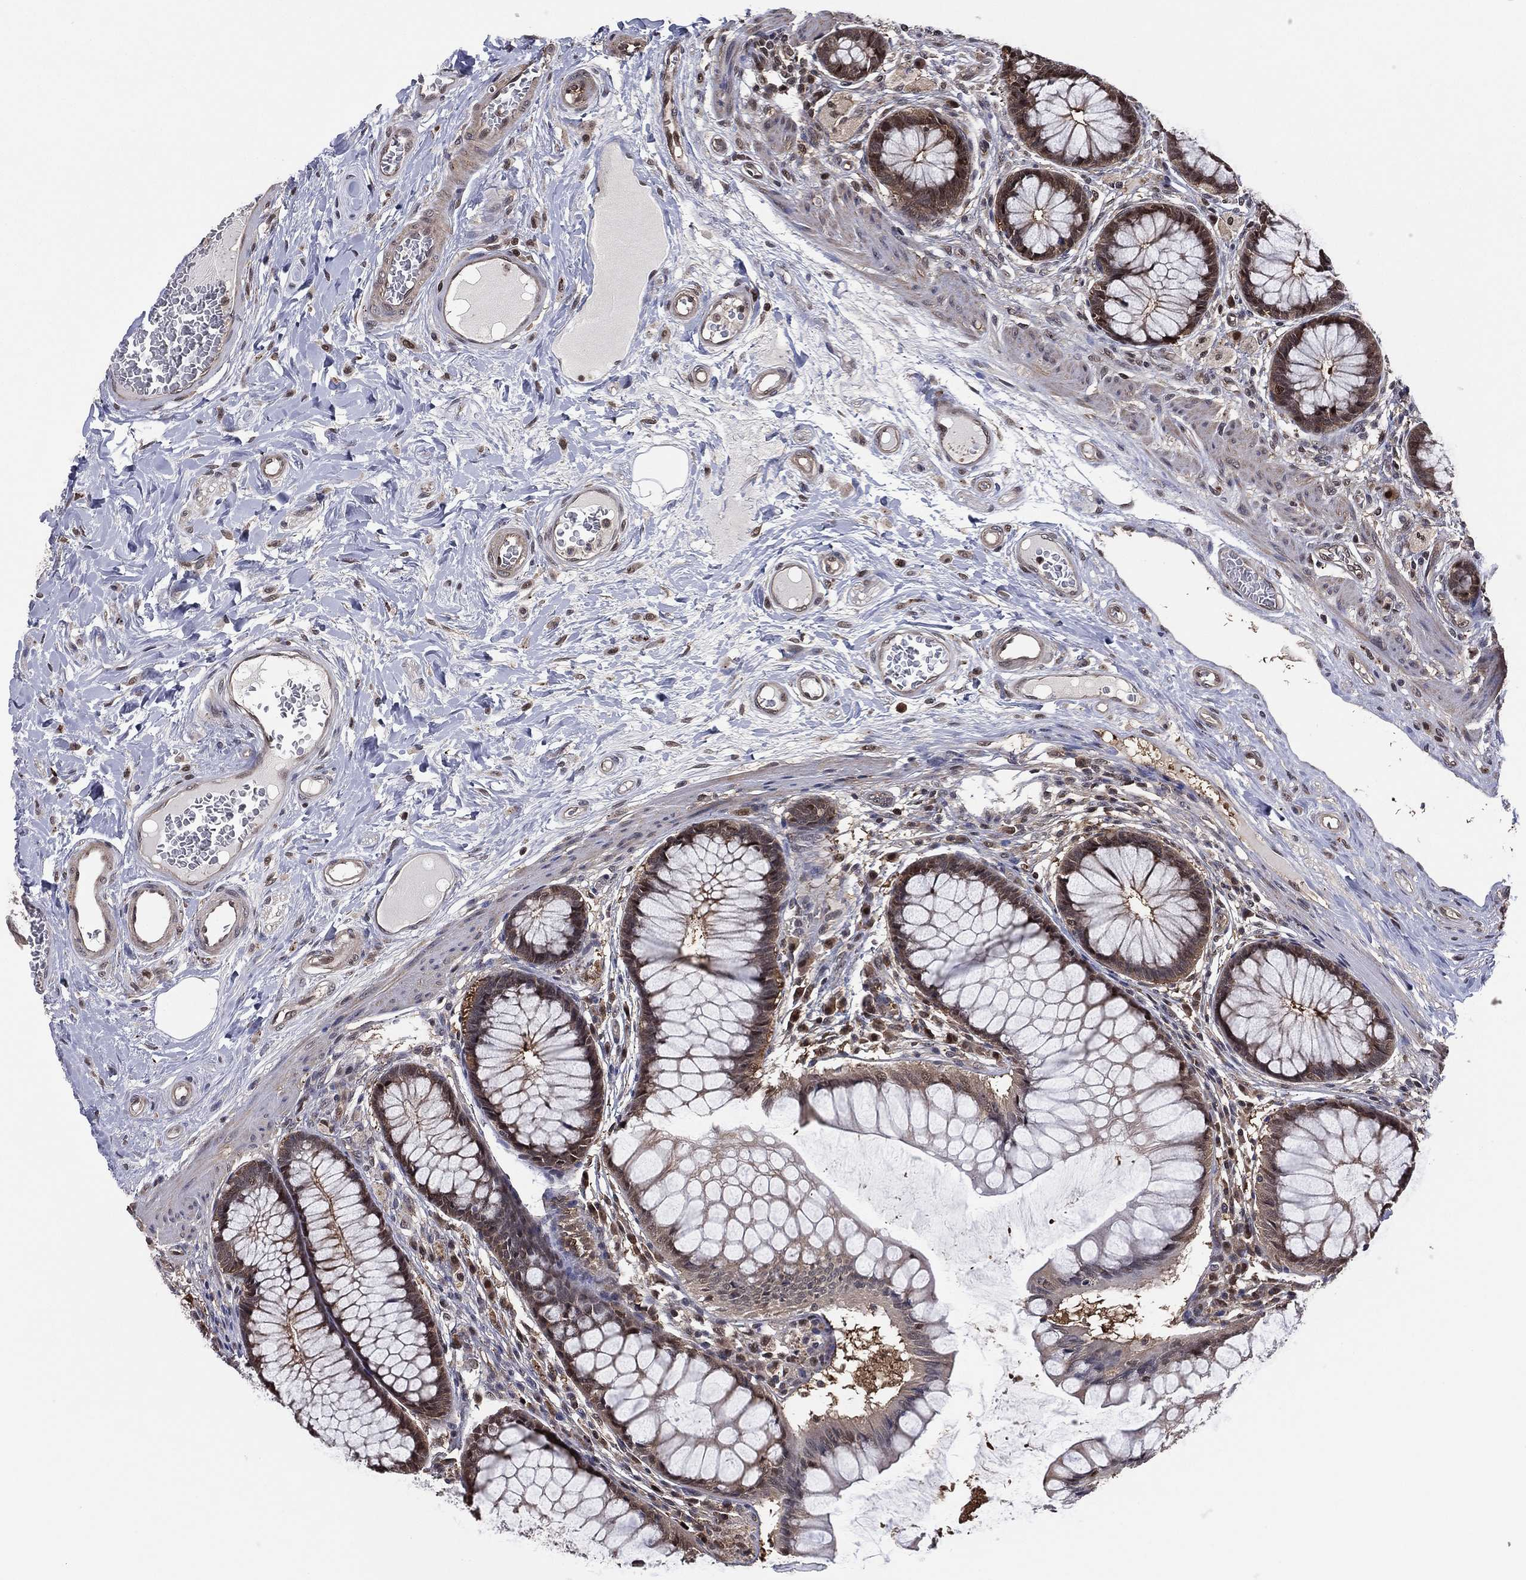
{"staining": {"intensity": "moderate", "quantity": "<25%", "location": "cytoplasmic/membranous"}, "tissue": "colon", "cell_type": "Endothelial cells", "image_type": "normal", "snomed": [{"axis": "morphology", "description": "Normal tissue, NOS"}, {"axis": "topography", "description": "Colon"}], "caption": "DAB immunohistochemical staining of benign colon exhibits moderate cytoplasmic/membranous protein expression in about <25% of endothelial cells. The protein is stained brown, and the nuclei are stained in blue (DAB (3,3'-diaminobenzidine) IHC with brightfield microscopy, high magnification).", "gene": "ICOSLG", "patient": {"sex": "female", "age": 65}}